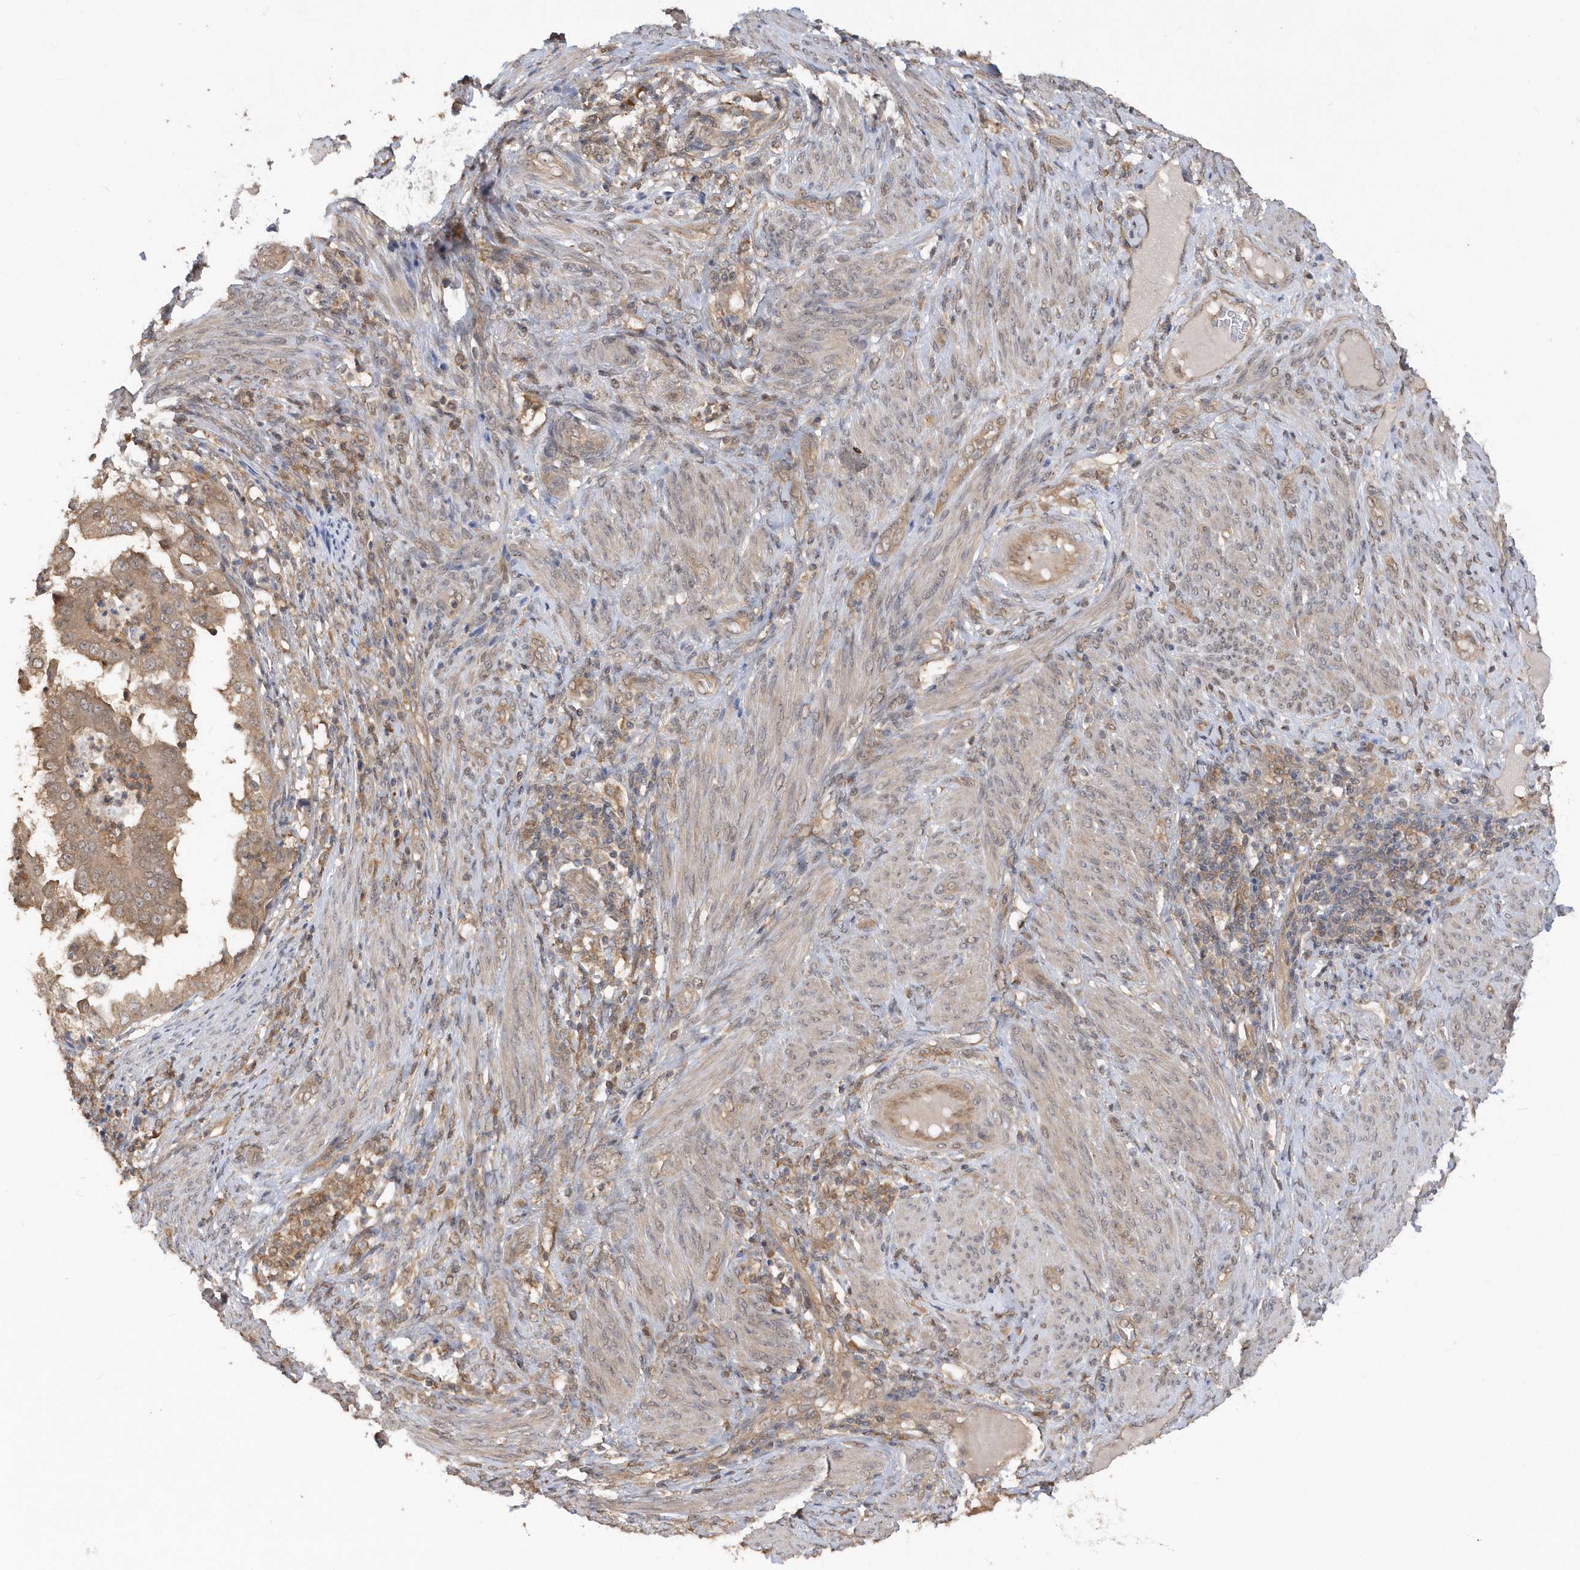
{"staining": {"intensity": "weak", "quantity": ">75%", "location": "cytoplasmic/membranous"}, "tissue": "endometrial cancer", "cell_type": "Tumor cells", "image_type": "cancer", "snomed": [{"axis": "morphology", "description": "Adenocarcinoma, NOS"}, {"axis": "topography", "description": "Endometrium"}], "caption": "This image displays endometrial cancer stained with immunohistochemistry to label a protein in brown. The cytoplasmic/membranous of tumor cells show weak positivity for the protein. Nuclei are counter-stained blue.", "gene": "RPE", "patient": {"sex": "female", "age": 85}}